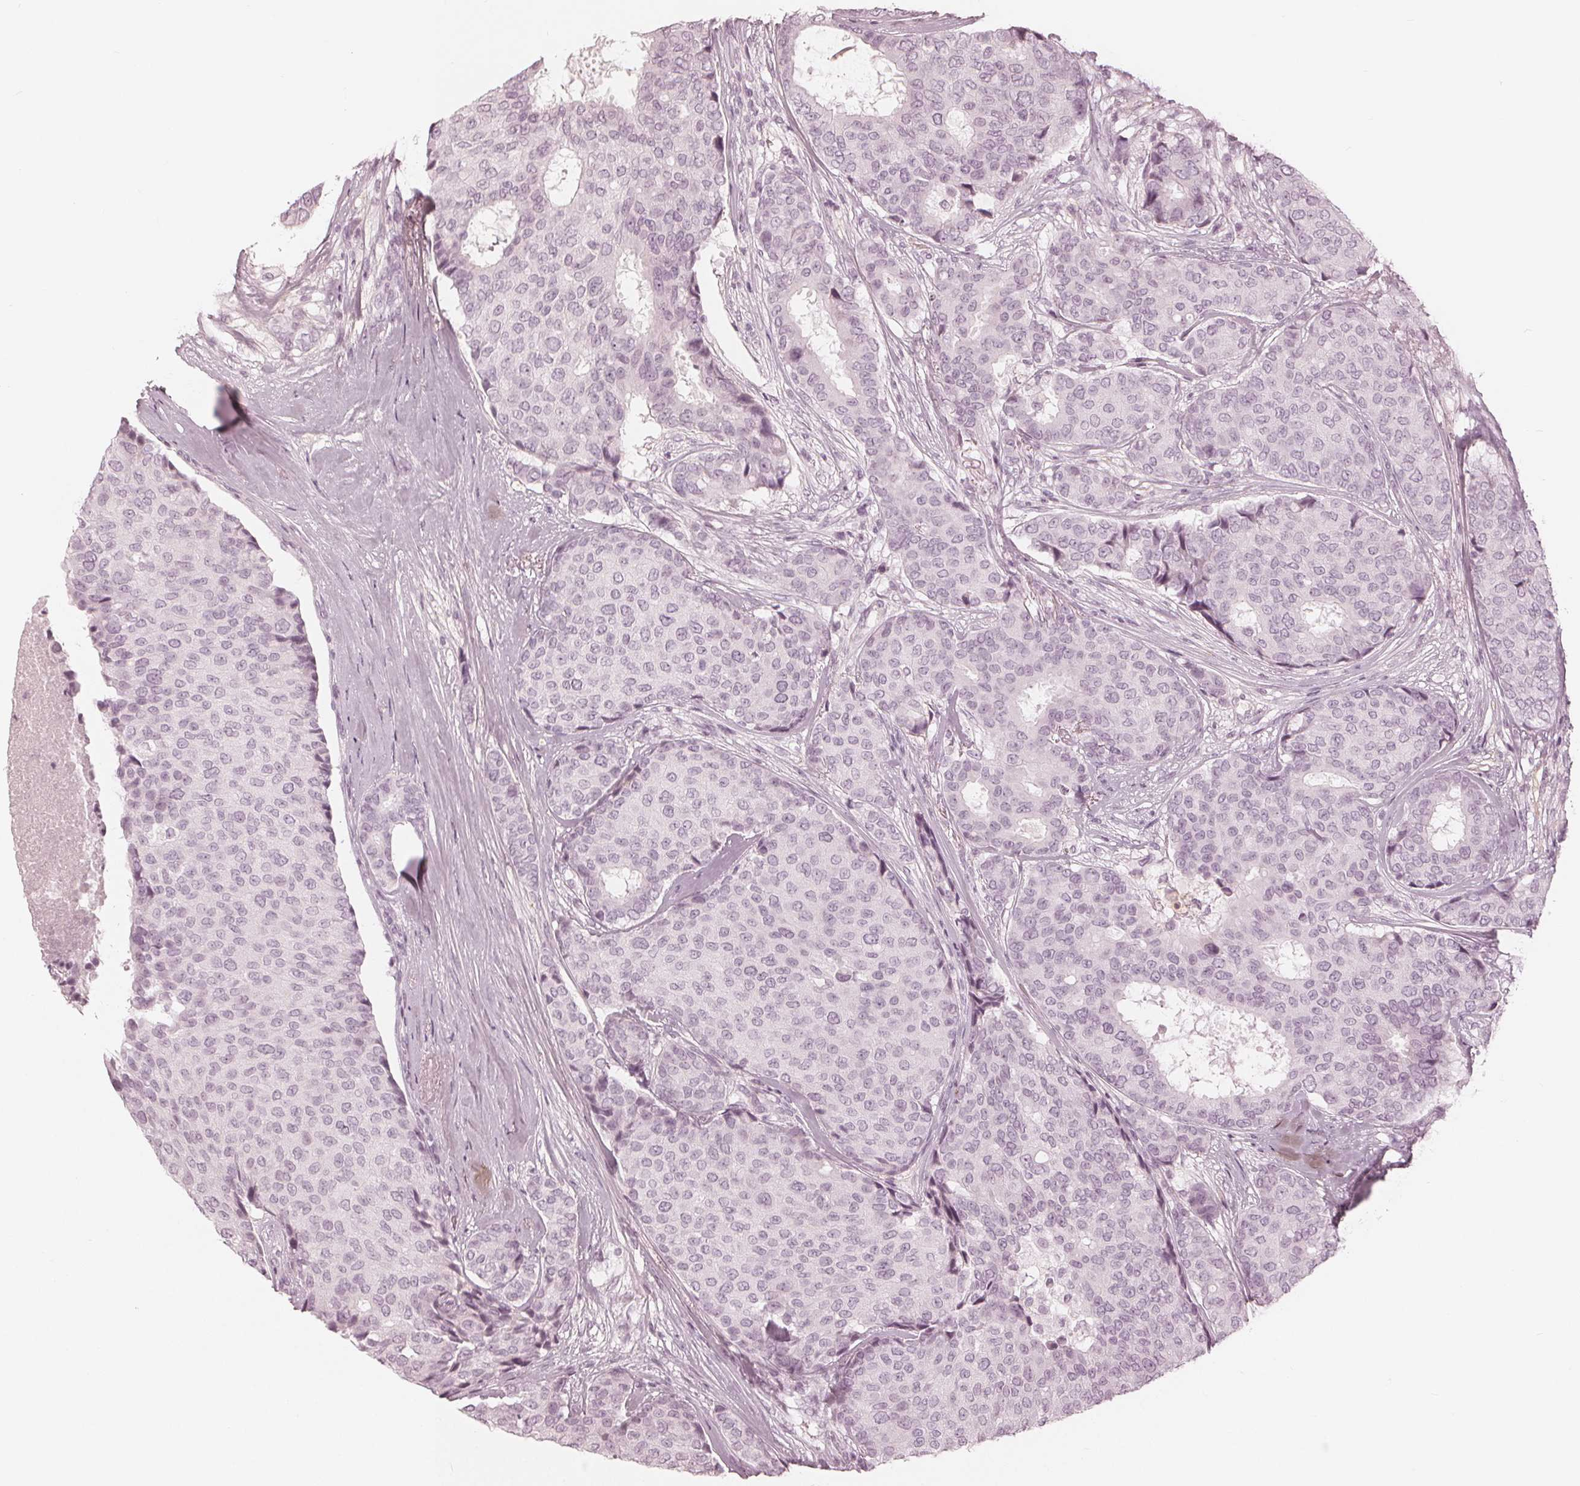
{"staining": {"intensity": "negative", "quantity": "none", "location": "none"}, "tissue": "breast cancer", "cell_type": "Tumor cells", "image_type": "cancer", "snomed": [{"axis": "morphology", "description": "Duct carcinoma"}, {"axis": "topography", "description": "Breast"}], "caption": "Human breast cancer stained for a protein using IHC displays no expression in tumor cells.", "gene": "PAEP", "patient": {"sex": "female", "age": 75}}